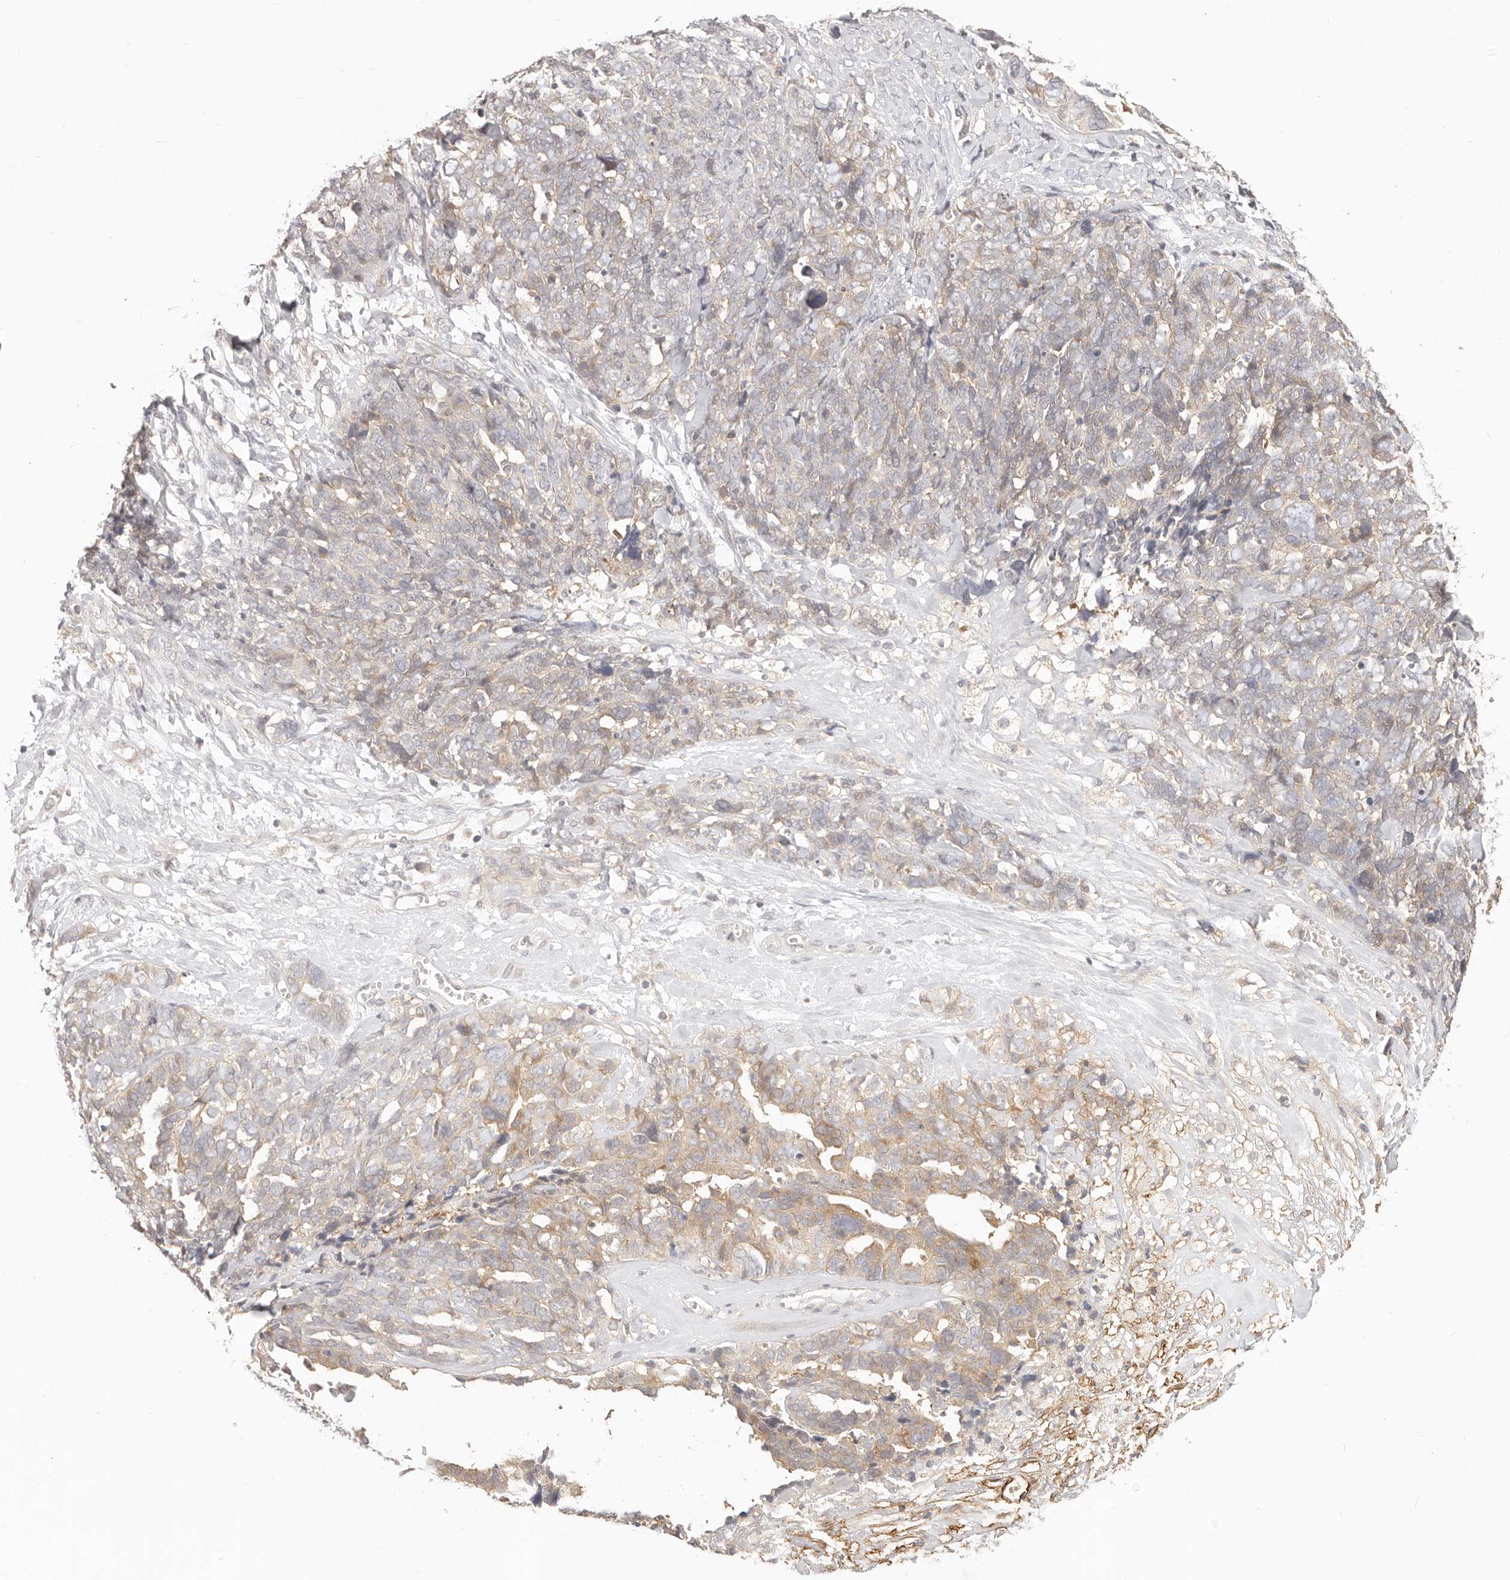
{"staining": {"intensity": "weak", "quantity": "25%-75%", "location": "cytoplasmic/membranous"}, "tissue": "ovarian cancer", "cell_type": "Tumor cells", "image_type": "cancer", "snomed": [{"axis": "morphology", "description": "Cystadenocarcinoma, serous, NOS"}, {"axis": "topography", "description": "Ovary"}], "caption": "High-magnification brightfield microscopy of serous cystadenocarcinoma (ovarian) stained with DAB (3,3'-diaminobenzidine) (brown) and counterstained with hematoxylin (blue). tumor cells exhibit weak cytoplasmic/membranous positivity is identified in approximately25%-75% of cells.", "gene": "DTNBP1", "patient": {"sex": "female", "age": 79}}